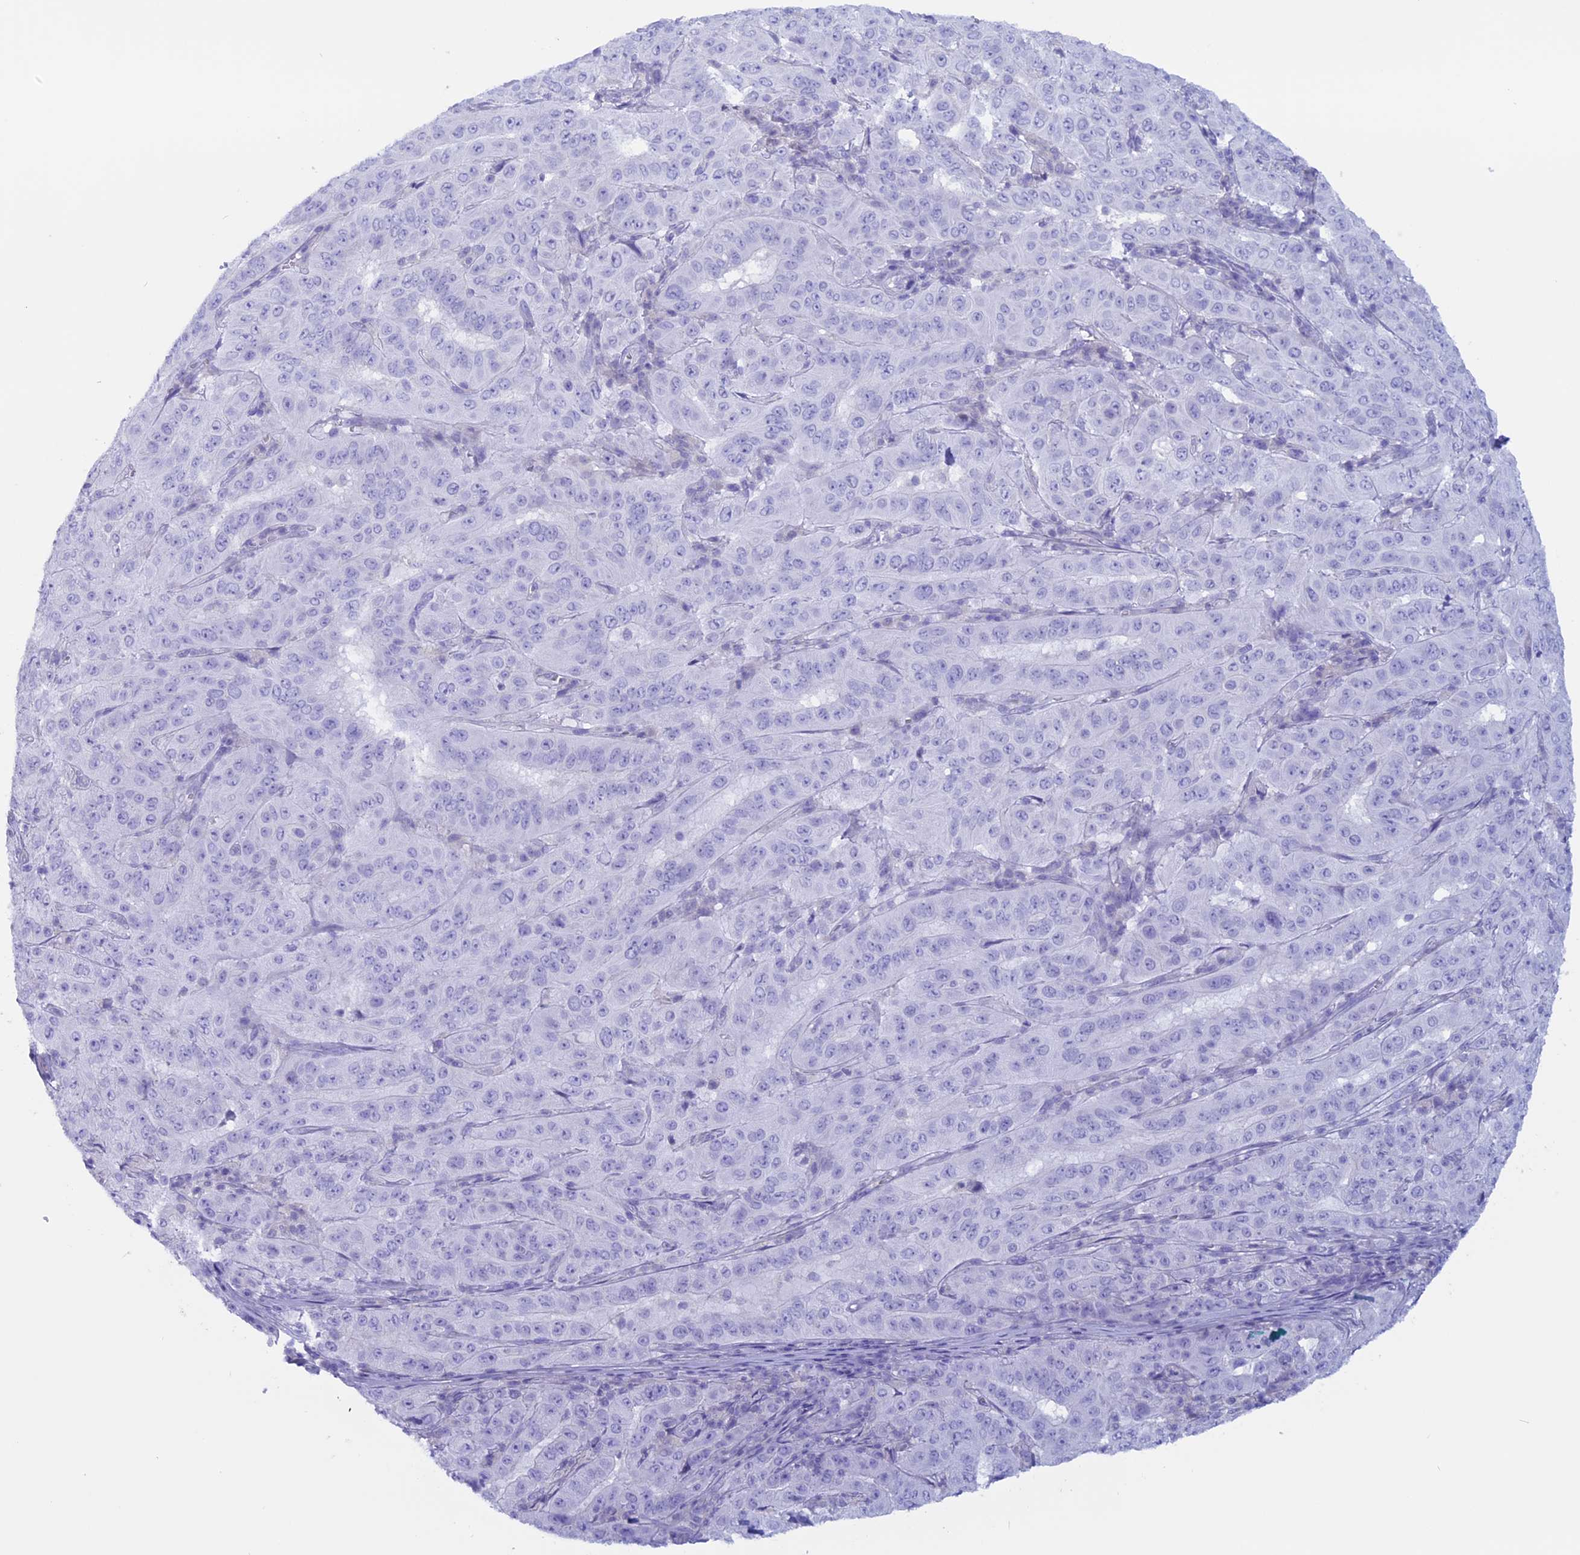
{"staining": {"intensity": "negative", "quantity": "none", "location": "none"}, "tissue": "pancreatic cancer", "cell_type": "Tumor cells", "image_type": "cancer", "snomed": [{"axis": "morphology", "description": "Adenocarcinoma, NOS"}, {"axis": "topography", "description": "Pancreas"}], "caption": "The IHC photomicrograph has no significant expression in tumor cells of adenocarcinoma (pancreatic) tissue. The staining was performed using DAB to visualize the protein expression in brown, while the nuclei were stained in blue with hematoxylin (Magnification: 20x).", "gene": "RP1", "patient": {"sex": "male", "age": 63}}